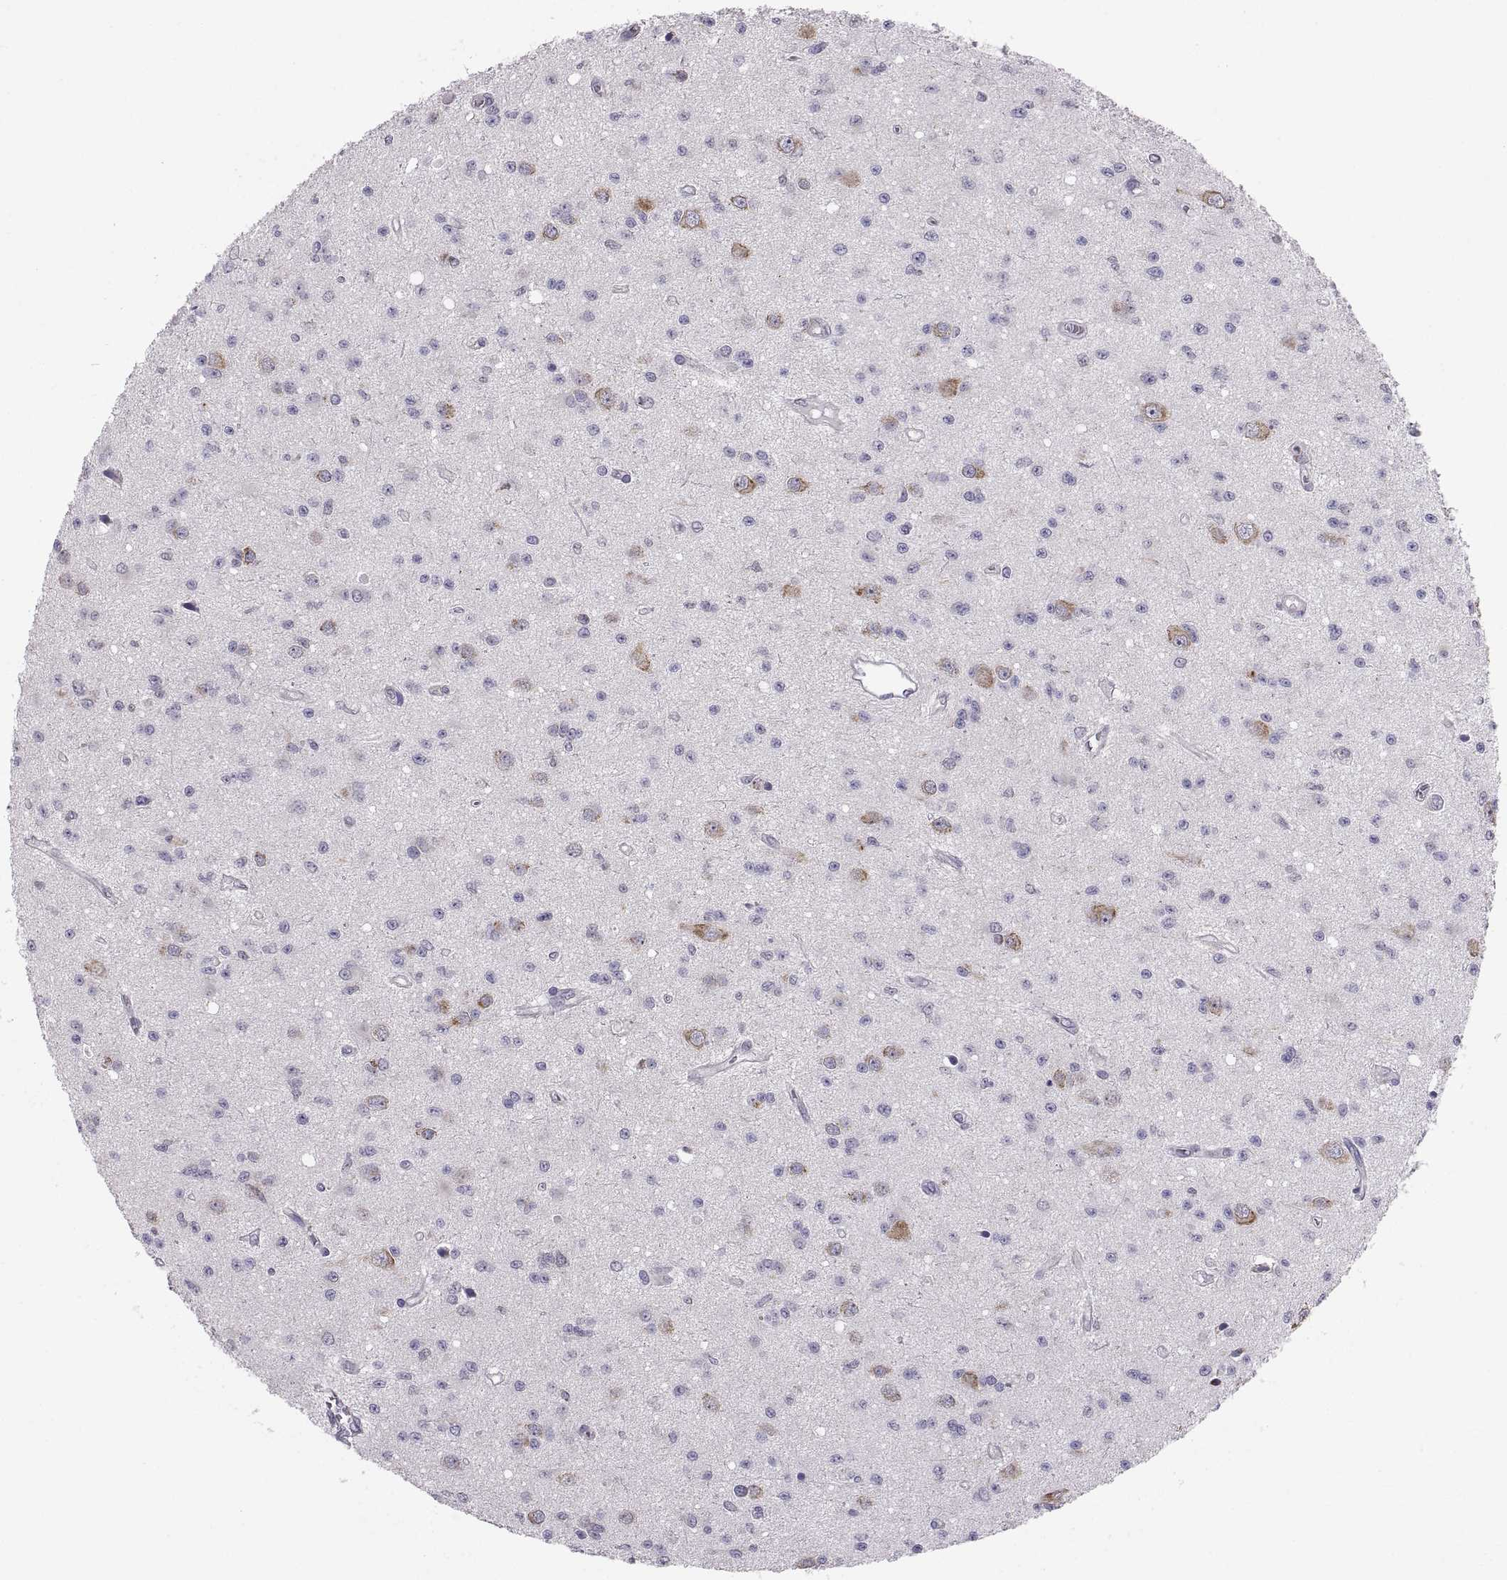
{"staining": {"intensity": "negative", "quantity": "none", "location": "none"}, "tissue": "glioma", "cell_type": "Tumor cells", "image_type": "cancer", "snomed": [{"axis": "morphology", "description": "Glioma, malignant, Low grade"}, {"axis": "topography", "description": "Brain"}], "caption": "Immunohistochemistry of malignant glioma (low-grade) demonstrates no expression in tumor cells.", "gene": "ERO1A", "patient": {"sex": "female", "age": 45}}